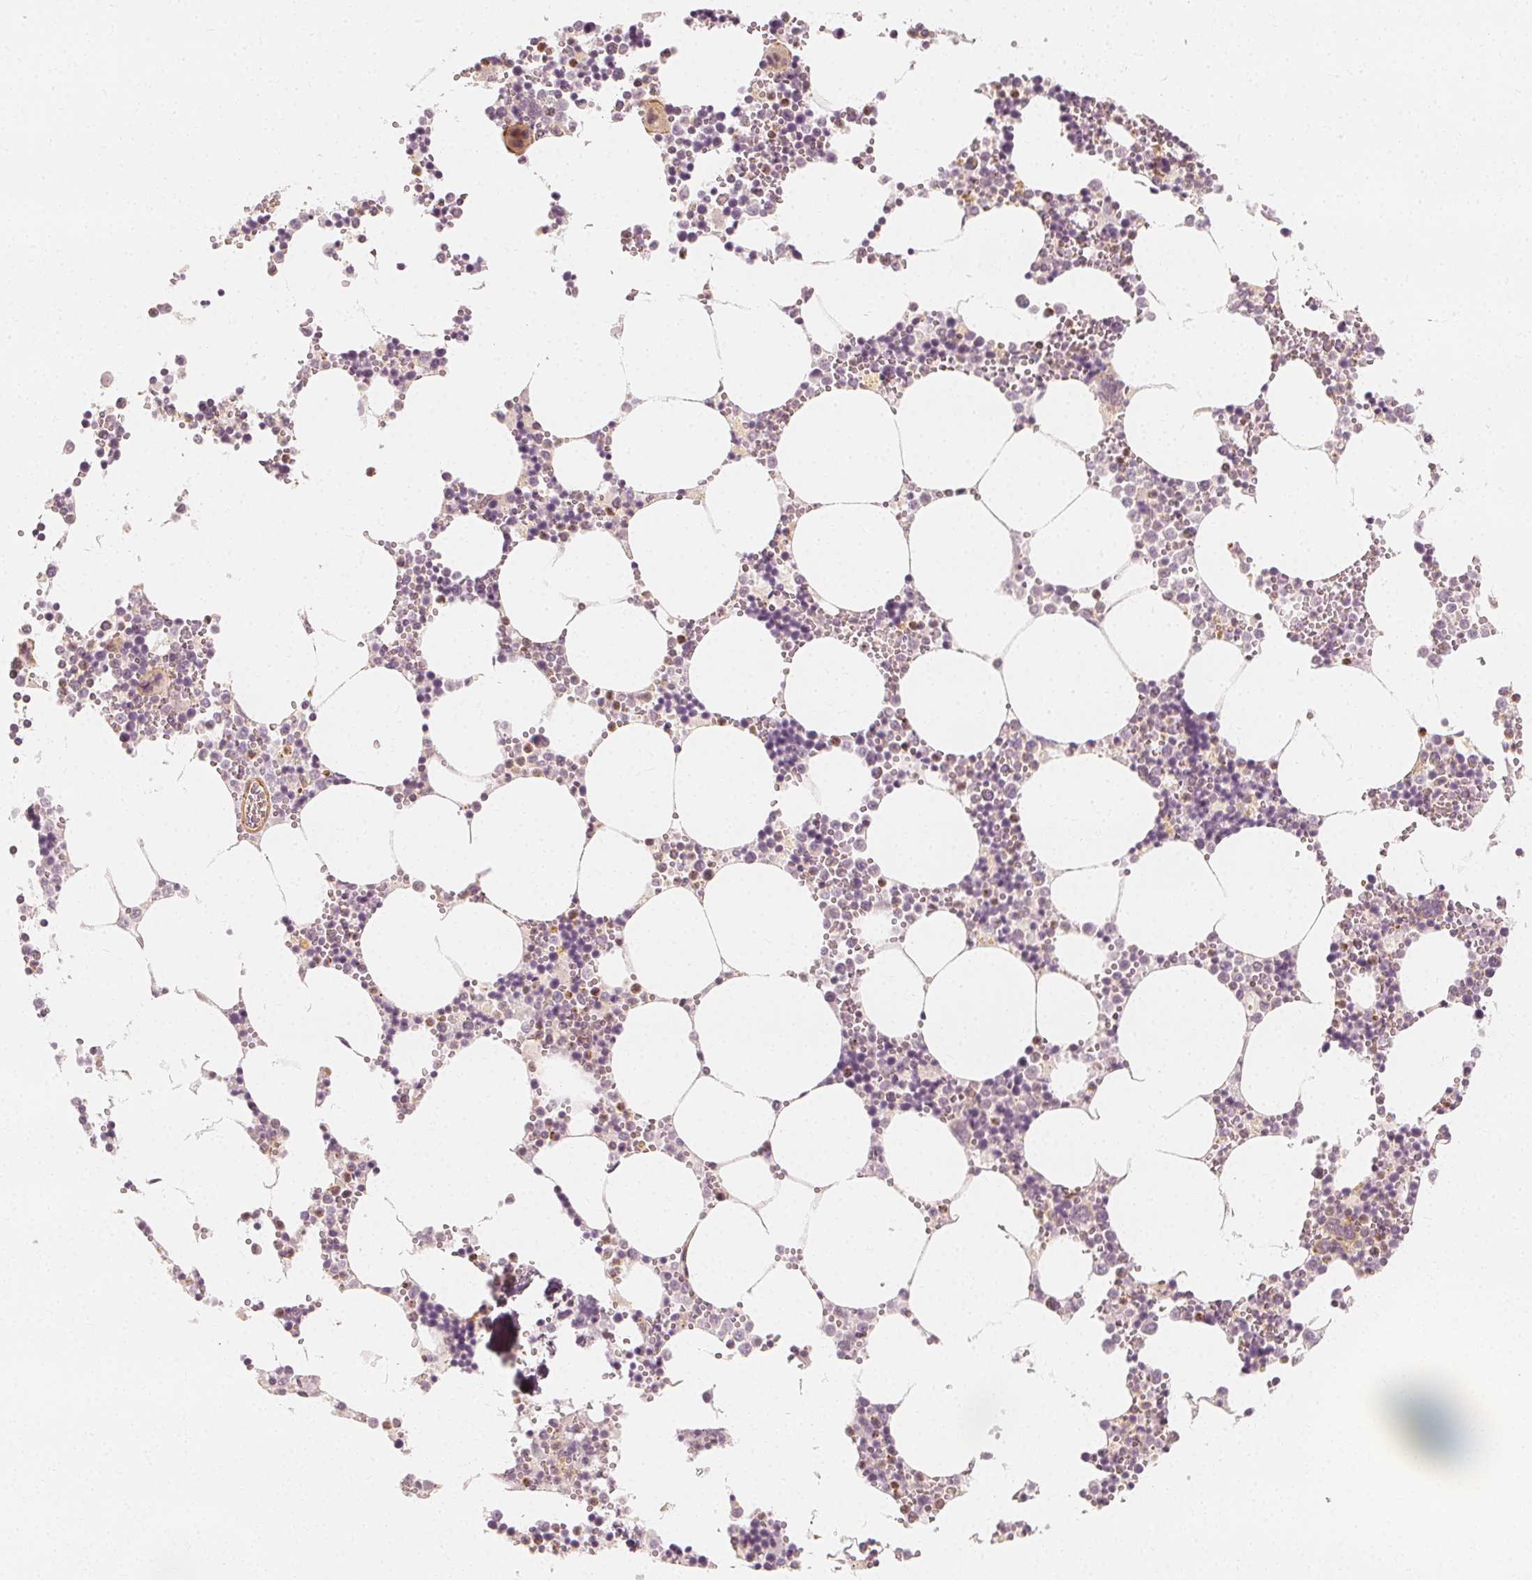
{"staining": {"intensity": "weak", "quantity": "<25%", "location": "cytoplasmic/membranous"}, "tissue": "bone marrow", "cell_type": "Hematopoietic cells", "image_type": "normal", "snomed": [{"axis": "morphology", "description": "Normal tissue, NOS"}, {"axis": "topography", "description": "Bone marrow"}], "caption": "Hematopoietic cells are negative for protein expression in benign human bone marrow. The staining was performed using DAB to visualize the protein expression in brown, while the nuclei were stained in blue with hematoxylin (Magnification: 20x).", "gene": "ARHGAP26", "patient": {"sex": "male", "age": 54}}